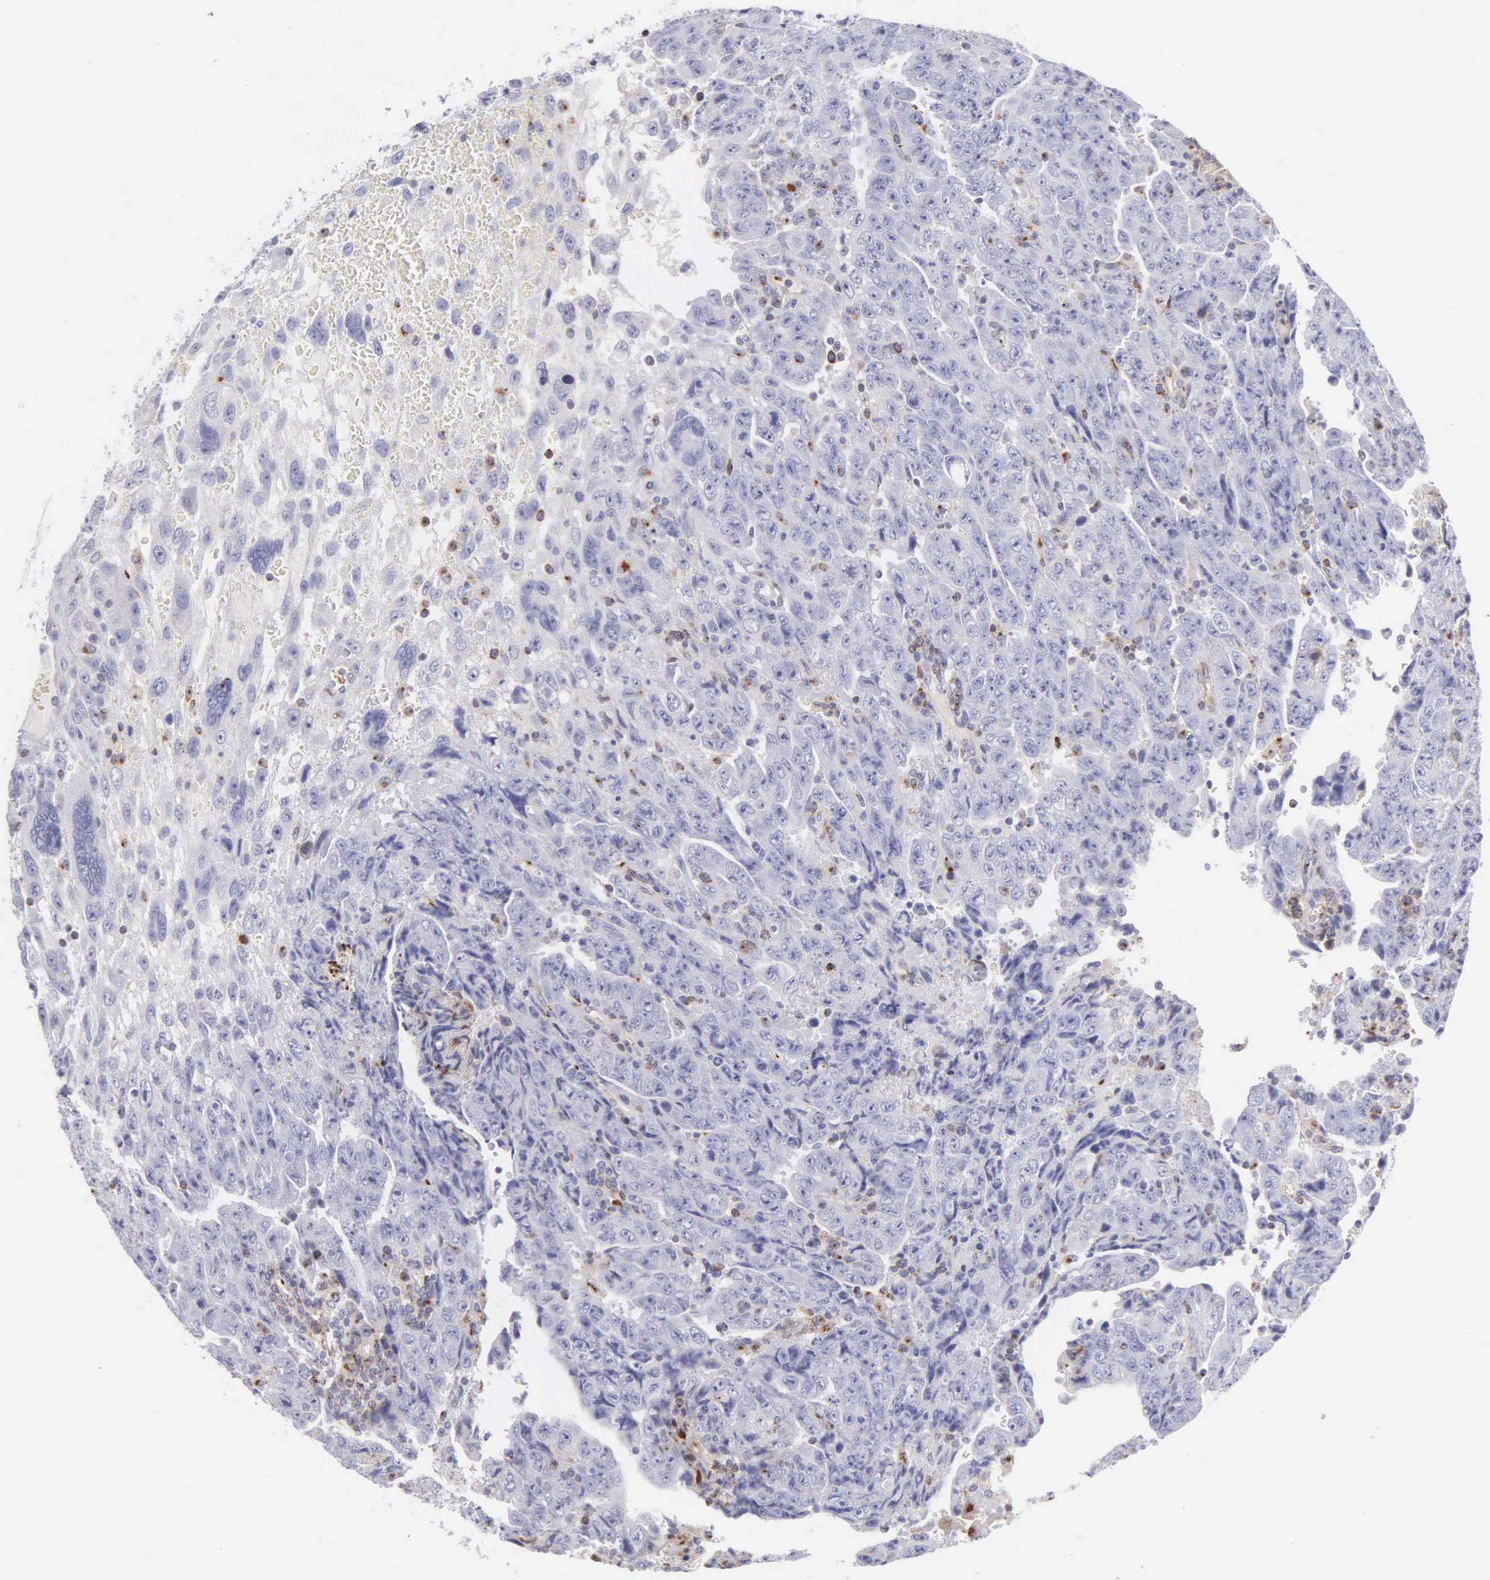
{"staining": {"intensity": "negative", "quantity": "none", "location": "none"}, "tissue": "testis cancer", "cell_type": "Tumor cells", "image_type": "cancer", "snomed": [{"axis": "morphology", "description": "Carcinoma, Embryonal, NOS"}, {"axis": "topography", "description": "Testis"}], "caption": "Protein analysis of embryonal carcinoma (testis) shows no significant staining in tumor cells.", "gene": "SRGN", "patient": {"sex": "male", "age": 28}}